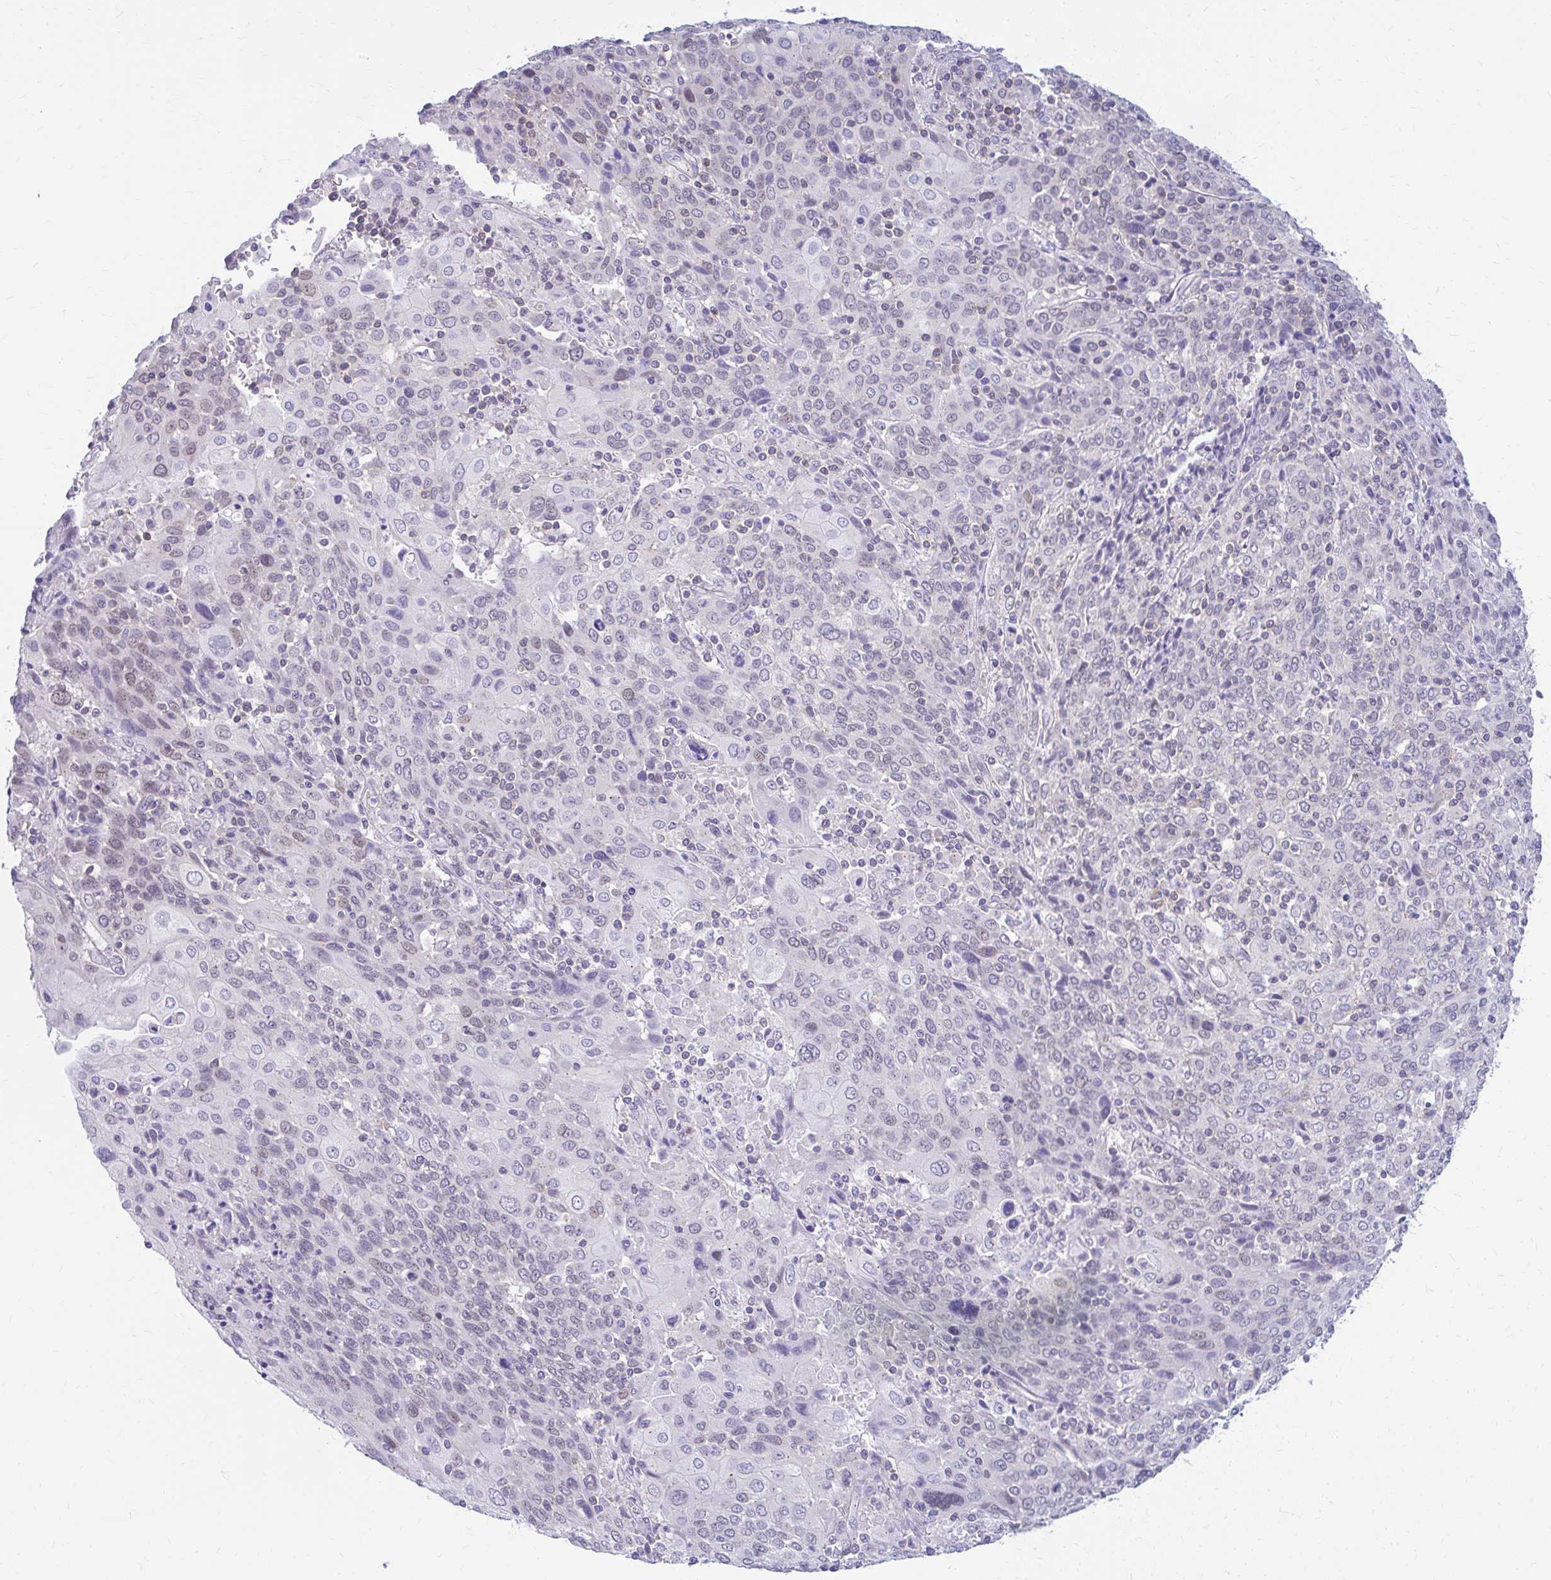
{"staining": {"intensity": "weak", "quantity": "<25%", "location": "nuclear"}, "tissue": "cervical cancer", "cell_type": "Tumor cells", "image_type": "cancer", "snomed": [{"axis": "morphology", "description": "Squamous cell carcinoma, NOS"}, {"axis": "topography", "description": "Cervix"}], "caption": "Tumor cells show no significant positivity in cervical cancer (squamous cell carcinoma). (IHC, brightfield microscopy, high magnification).", "gene": "RADIL", "patient": {"sex": "female", "age": 67}}